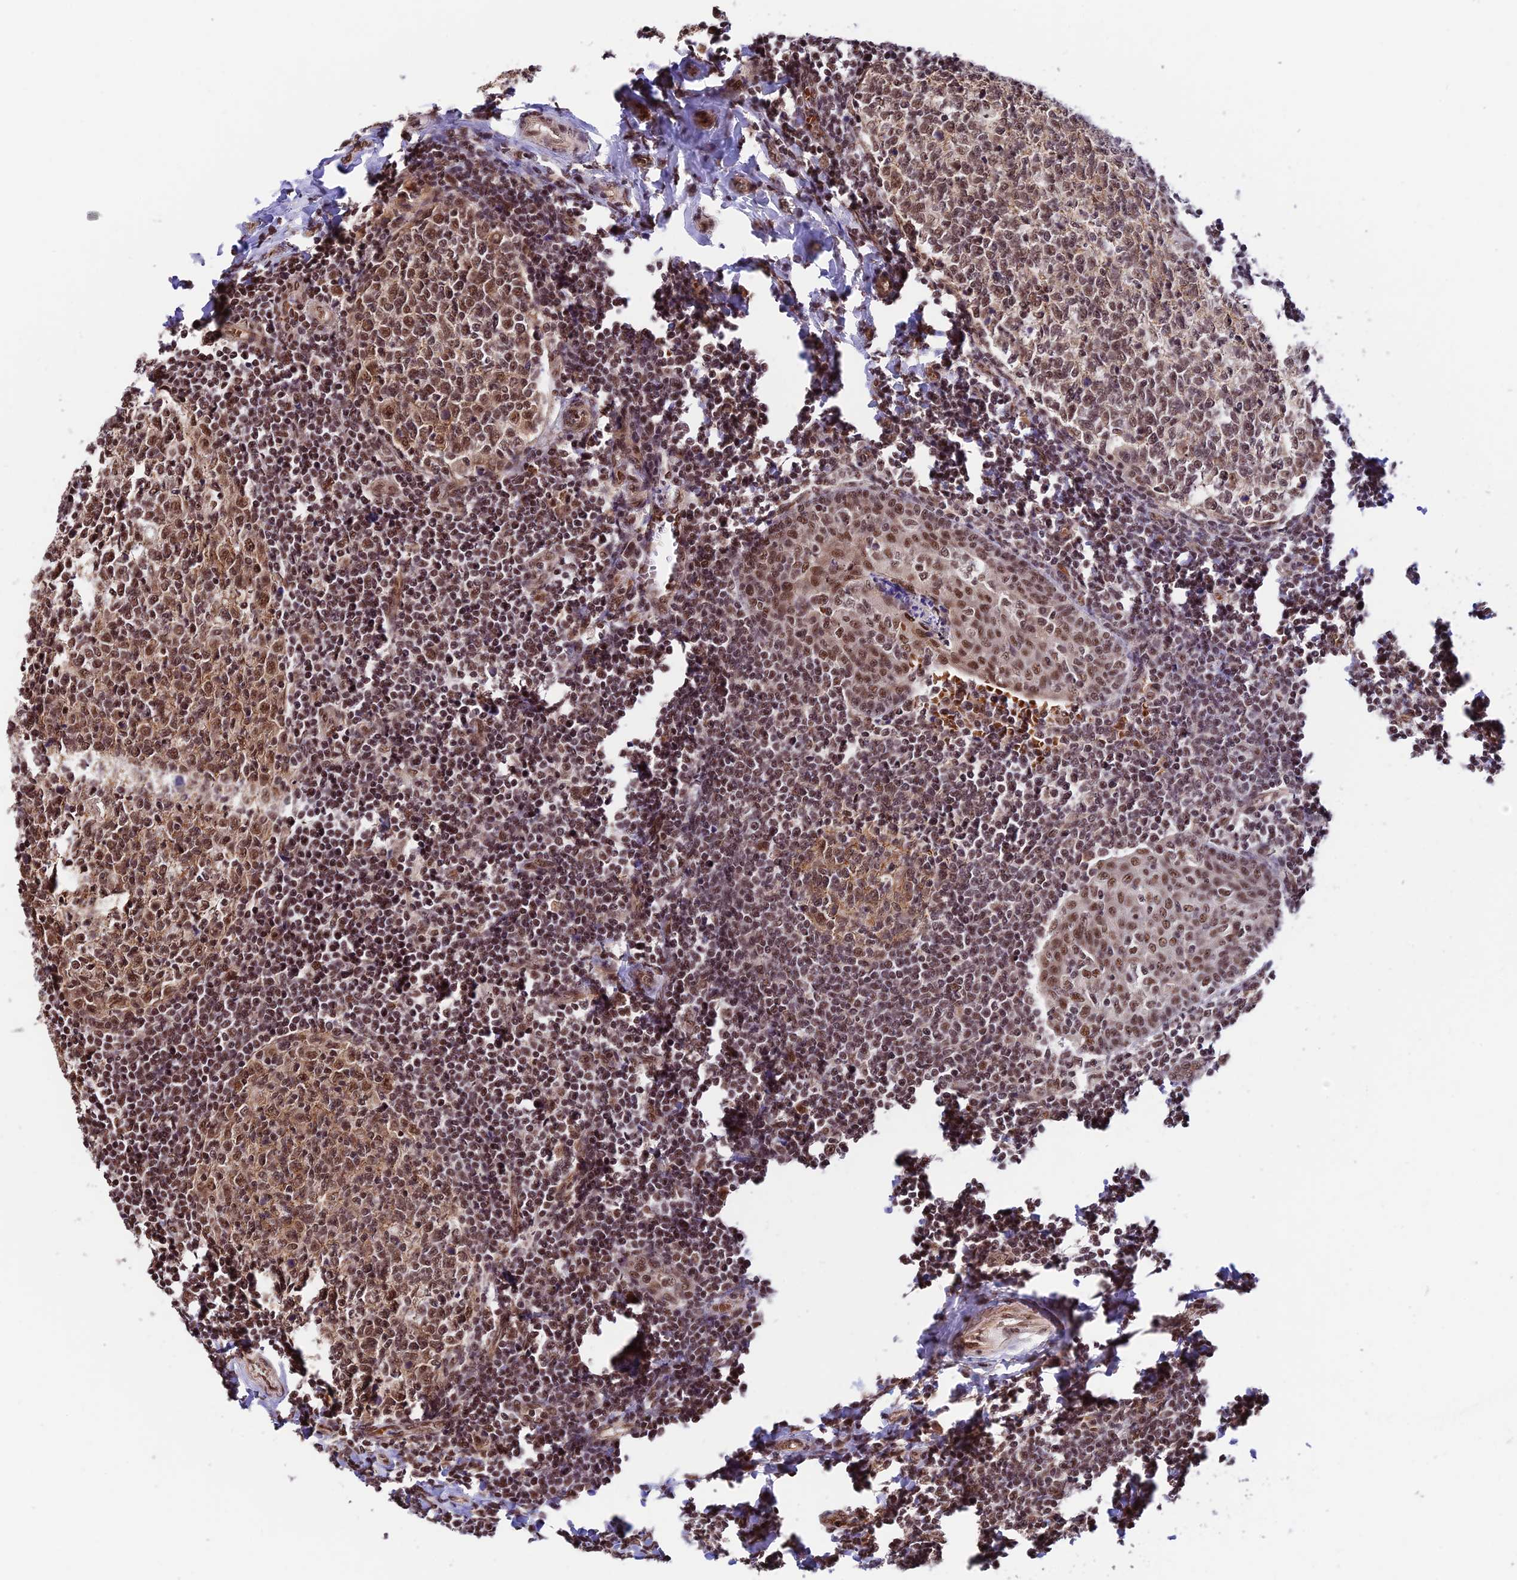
{"staining": {"intensity": "moderate", "quantity": ">75%", "location": "nuclear"}, "tissue": "tonsil", "cell_type": "Germinal center cells", "image_type": "normal", "snomed": [{"axis": "morphology", "description": "Normal tissue, NOS"}, {"axis": "topography", "description": "Tonsil"}], "caption": "The photomicrograph shows immunohistochemical staining of unremarkable tonsil. There is moderate nuclear positivity is present in approximately >75% of germinal center cells. Nuclei are stained in blue.", "gene": "RBM42", "patient": {"sex": "female", "age": 19}}